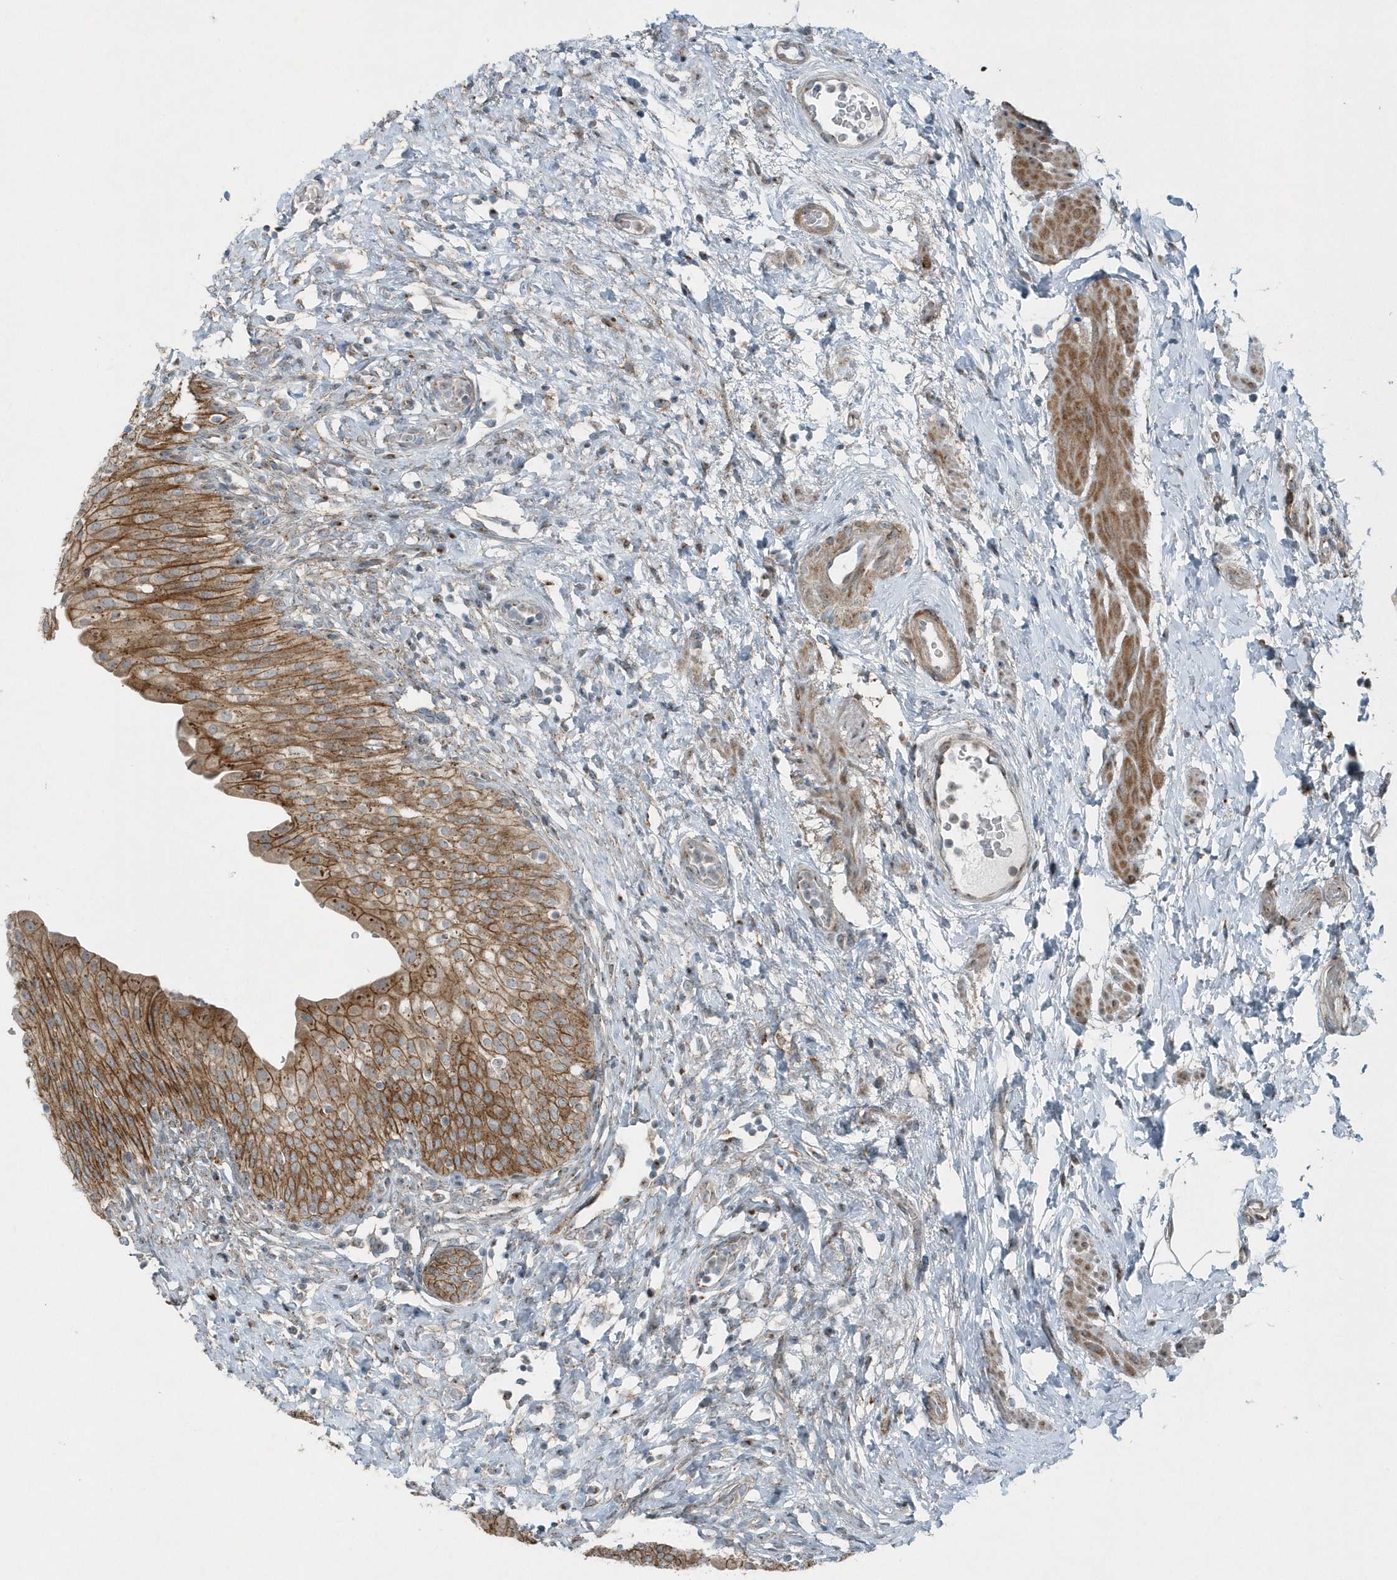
{"staining": {"intensity": "moderate", "quantity": ">75%", "location": "cytoplasmic/membranous"}, "tissue": "urinary bladder", "cell_type": "Urothelial cells", "image_type": "normal", "snomed": [{"axis": "morphology", "description": "Normal tissue, NOS"}, {"axis": "morphology", "description": "Urothelial carcinoma, High grade"}, {"axis": "topography", "description": "Urinary bladder"}], "caption": "The micrograph displays staining of benign urinary bladder, revealing moderate cytoplasmic/membranous protein positivity (brown color) within urothelial cells.", "gene": "GCC2", "patient": {"sex": "male", "age": 46}}